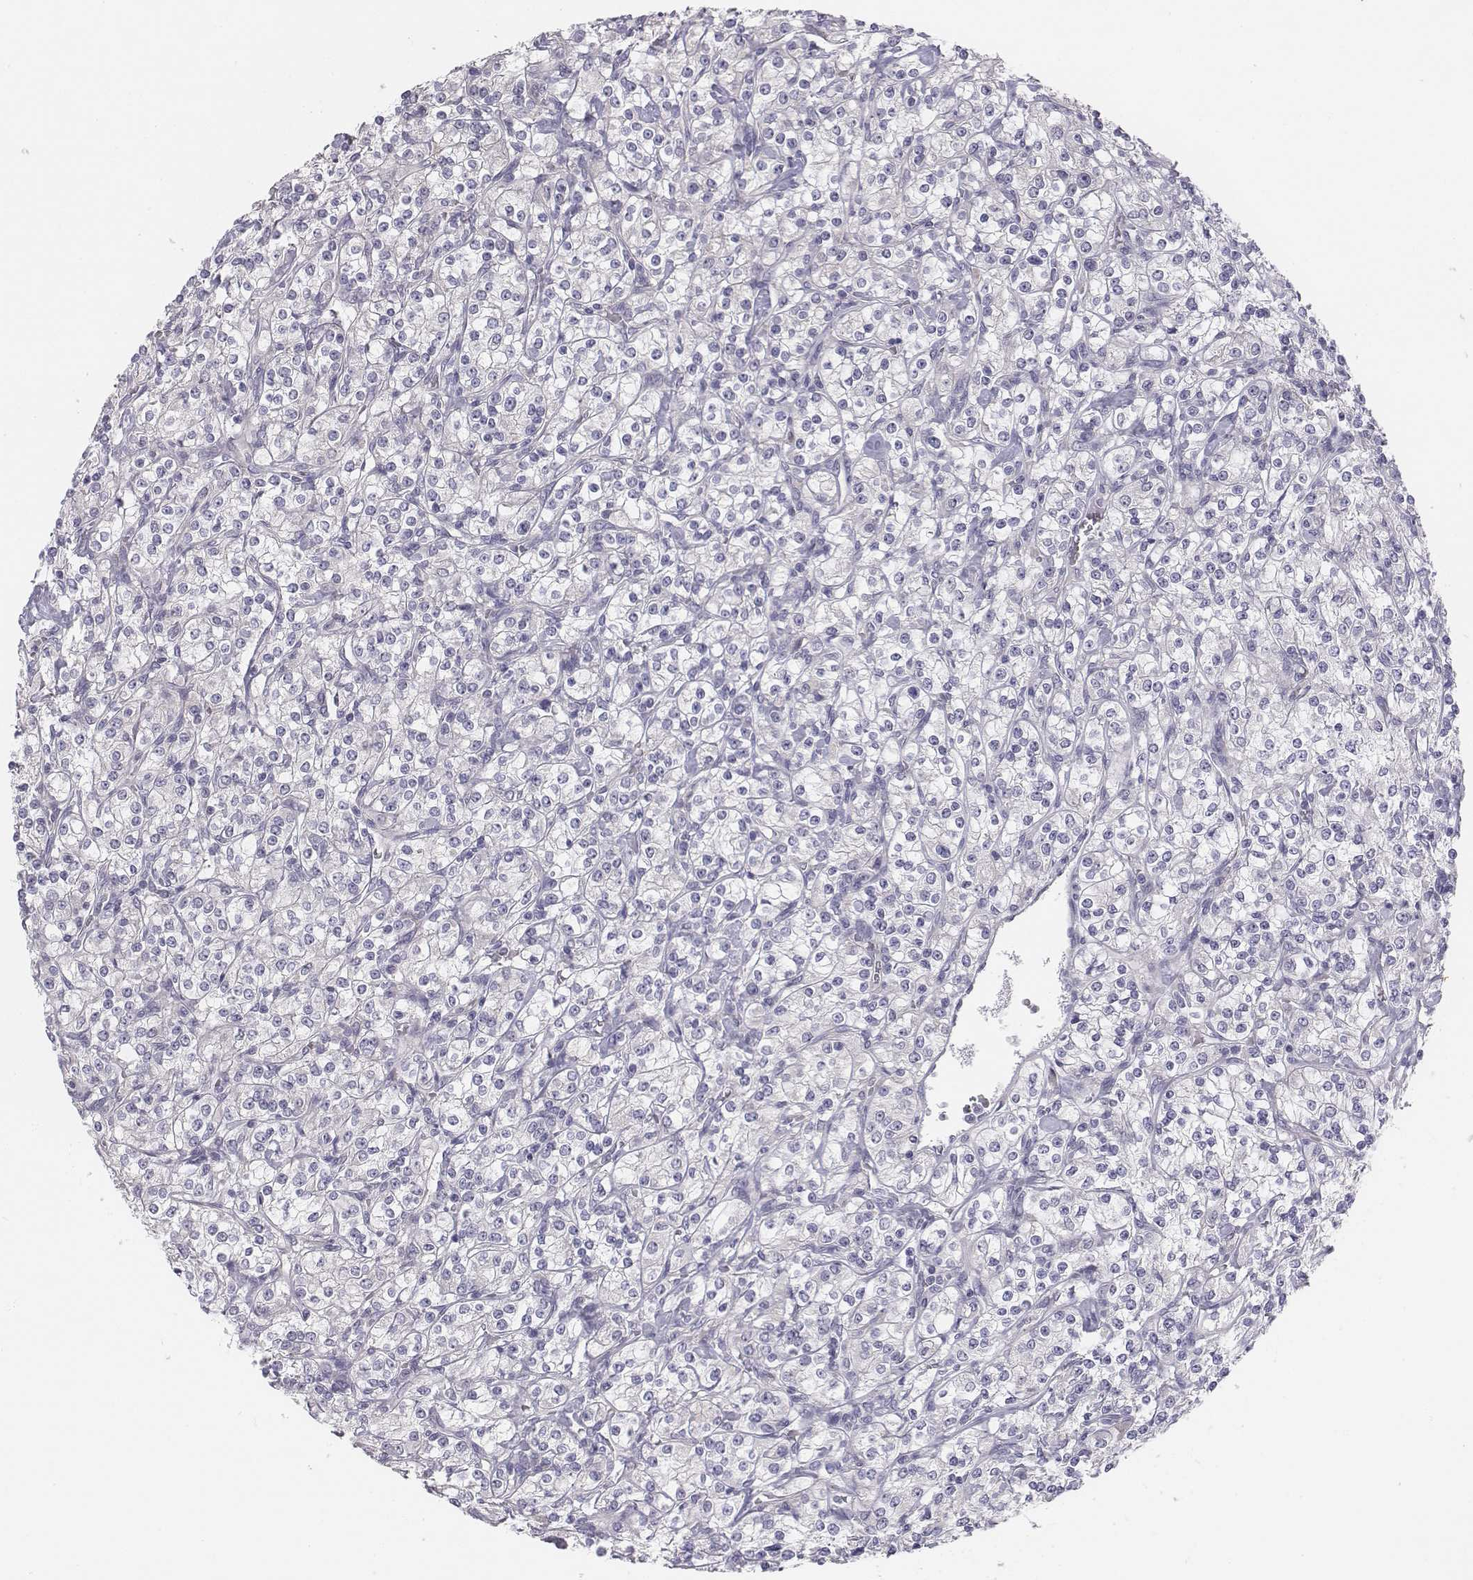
{"staining": {"intensity": "negative", "quantity": "none", "location": "none"}, "tissue": "renal cancer", "cell_type": "Tumor cells", "image_type": "cancer", "snomed": [{"axis": "morphology", "description": "Adenocarcinoma, NOS"}, {"axis": "topography", "description": "Kidney"}], "caption": "Renal cancer was stained to show a protein in brown. There is no significant staining in tumor cells. (DAB (3,3'-diaminobenzidine) immunohistochemistry (IHC) visualized using brightfield microscopy, high magnification).", "gene": "CHST14", "patient": {"sex": "male", "age": 77}}